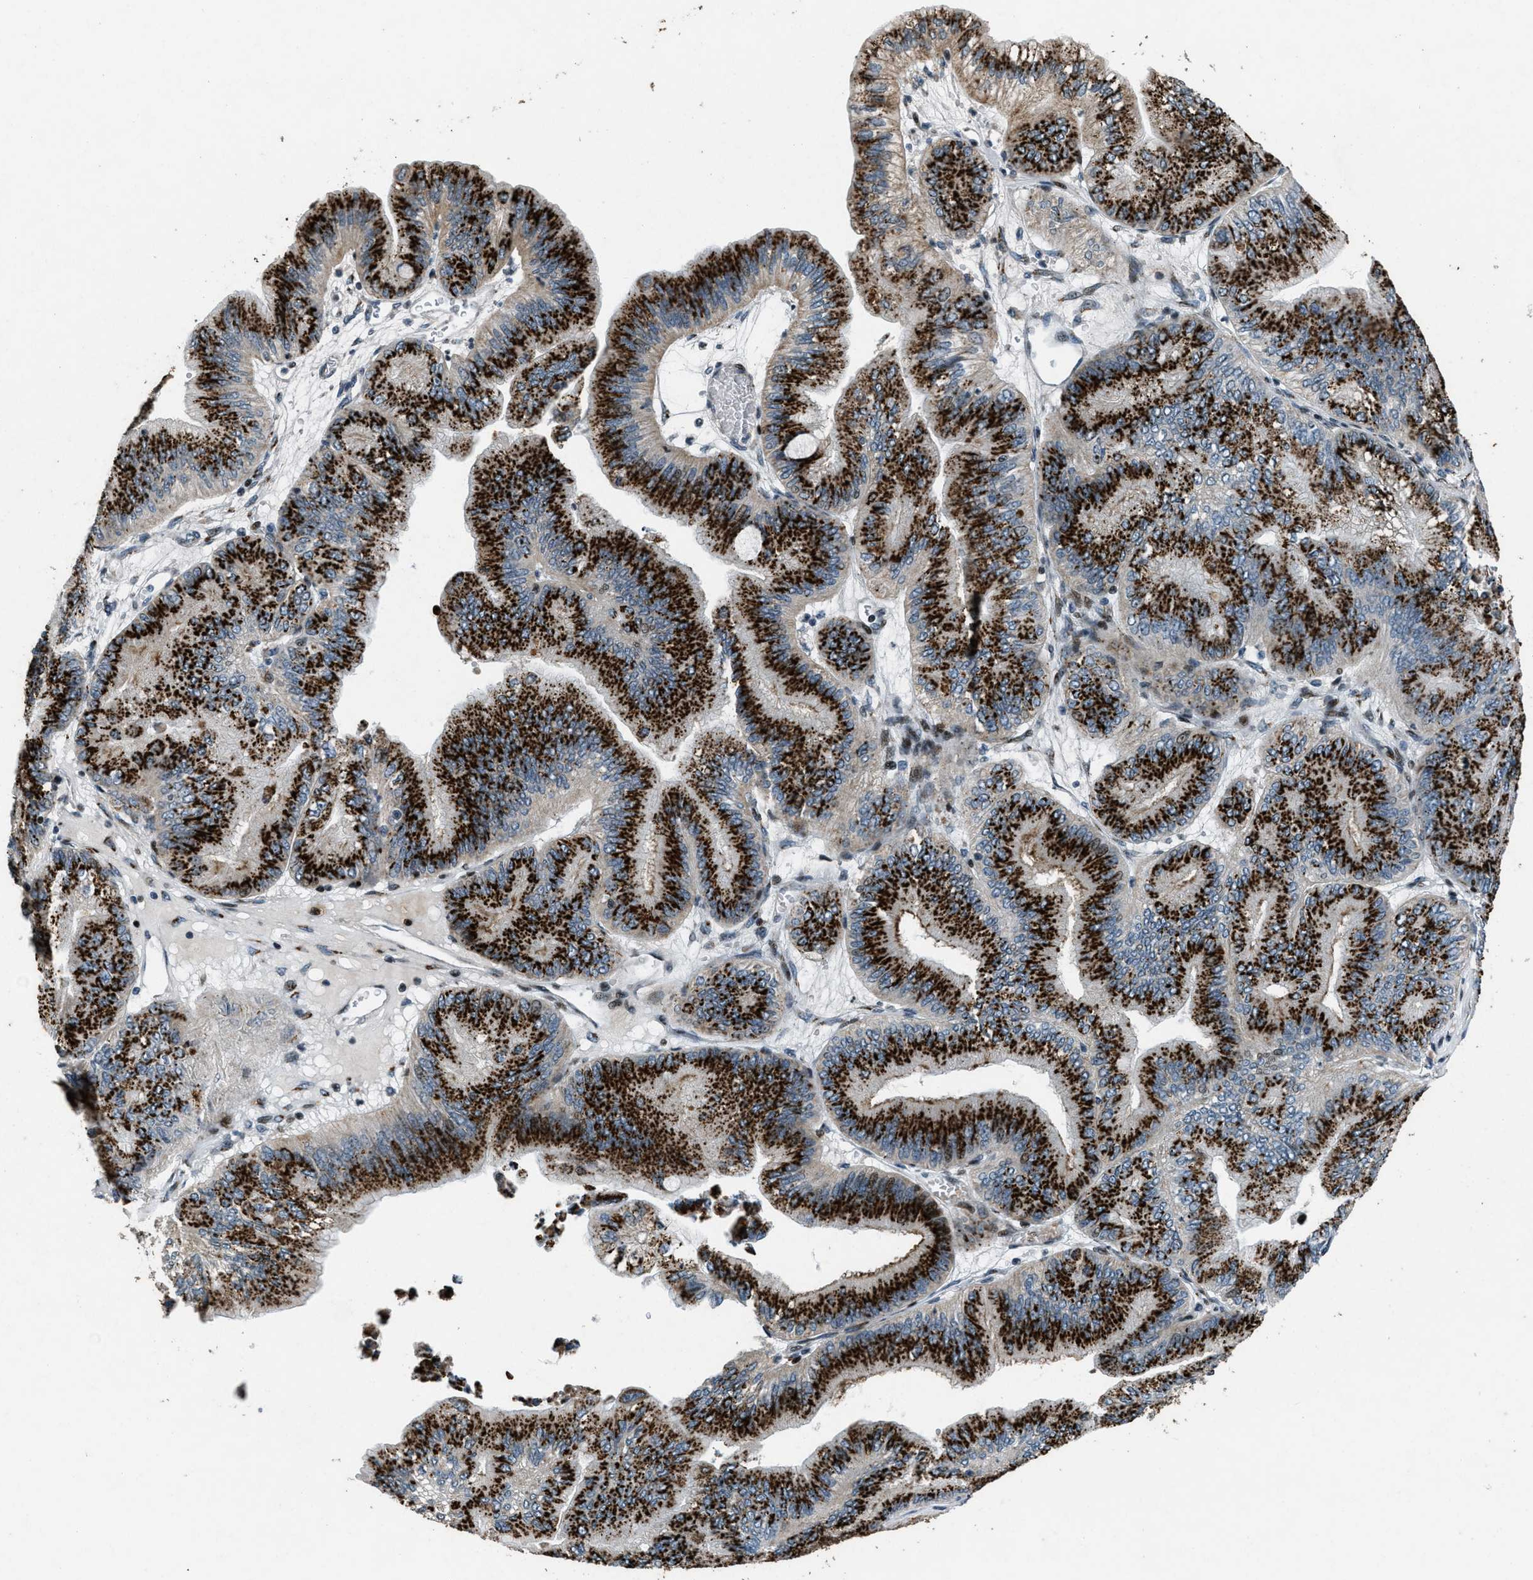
{"staining": {"intensity": "strong", "quantity": ">75%", "location": "cytoplasmic/membranous"}, "tissue": "ovarian cancer", "cell_type": "Tumor cells", "image_type": "cancer", "snomed": [{"axis": "morphology", "description": "Cystadenocarcinoma, mucinous, NOS"}, {"axis": "topography", "description": "Ovary"}], "caption": "Immunohistochemistry micrograph of neoplastic tissue: human ovarian cancer (mucinous cystadenocarcinoma) stained using IHC reveals high levels of strong protein expression localized specifically in the cytoplasmic/membranous of tumor cells, appearing as a cytoplasmic/membranous brown color.", "gene": "GPC6", "patient": {"sex": "female", "age": 61}}